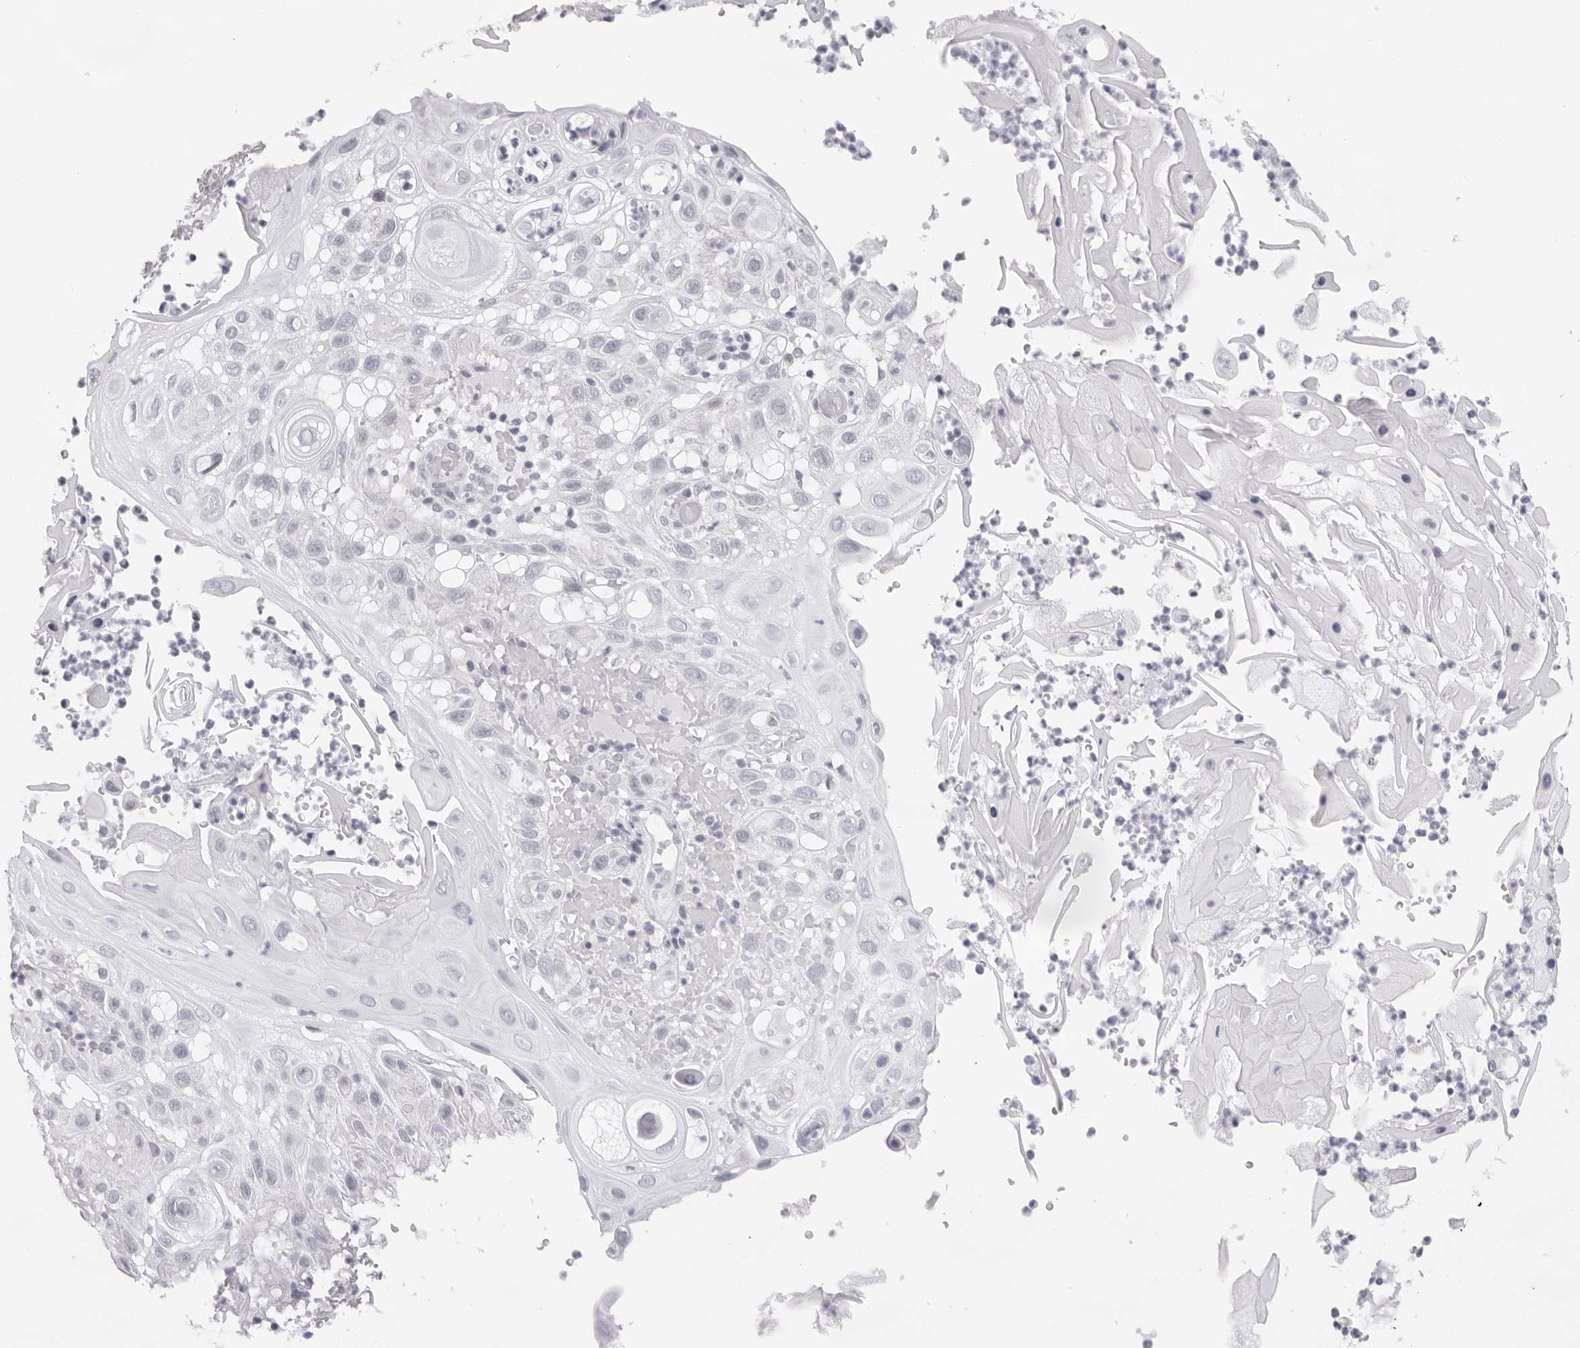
{"staining": {"intensity": "negative", "quantity": "none", "location": "none"}, "tissue": "skin cancer", "cell_type": "Tumor cells", "image_type": "cancer", "snomed": [{"axis": "morphology", "description": "Normal tissue, NOS"}, {"axis": "morphology", "description": "Squamous cell carcinoma, NOS"}, {"axis": "topography", "description": "Skin"}], "caption": "IHC of human skin cancer (squamous cell carcinoma) reveals no expression in tumor cells. Brightfield microscopy of IHC stained with DAB (3,3'-diaminobenzidine) (brown) and hematoxylin (blue), captured at high magnification.", "gene": "KLK12", "patient": {"sex": "female", "age": 96}}